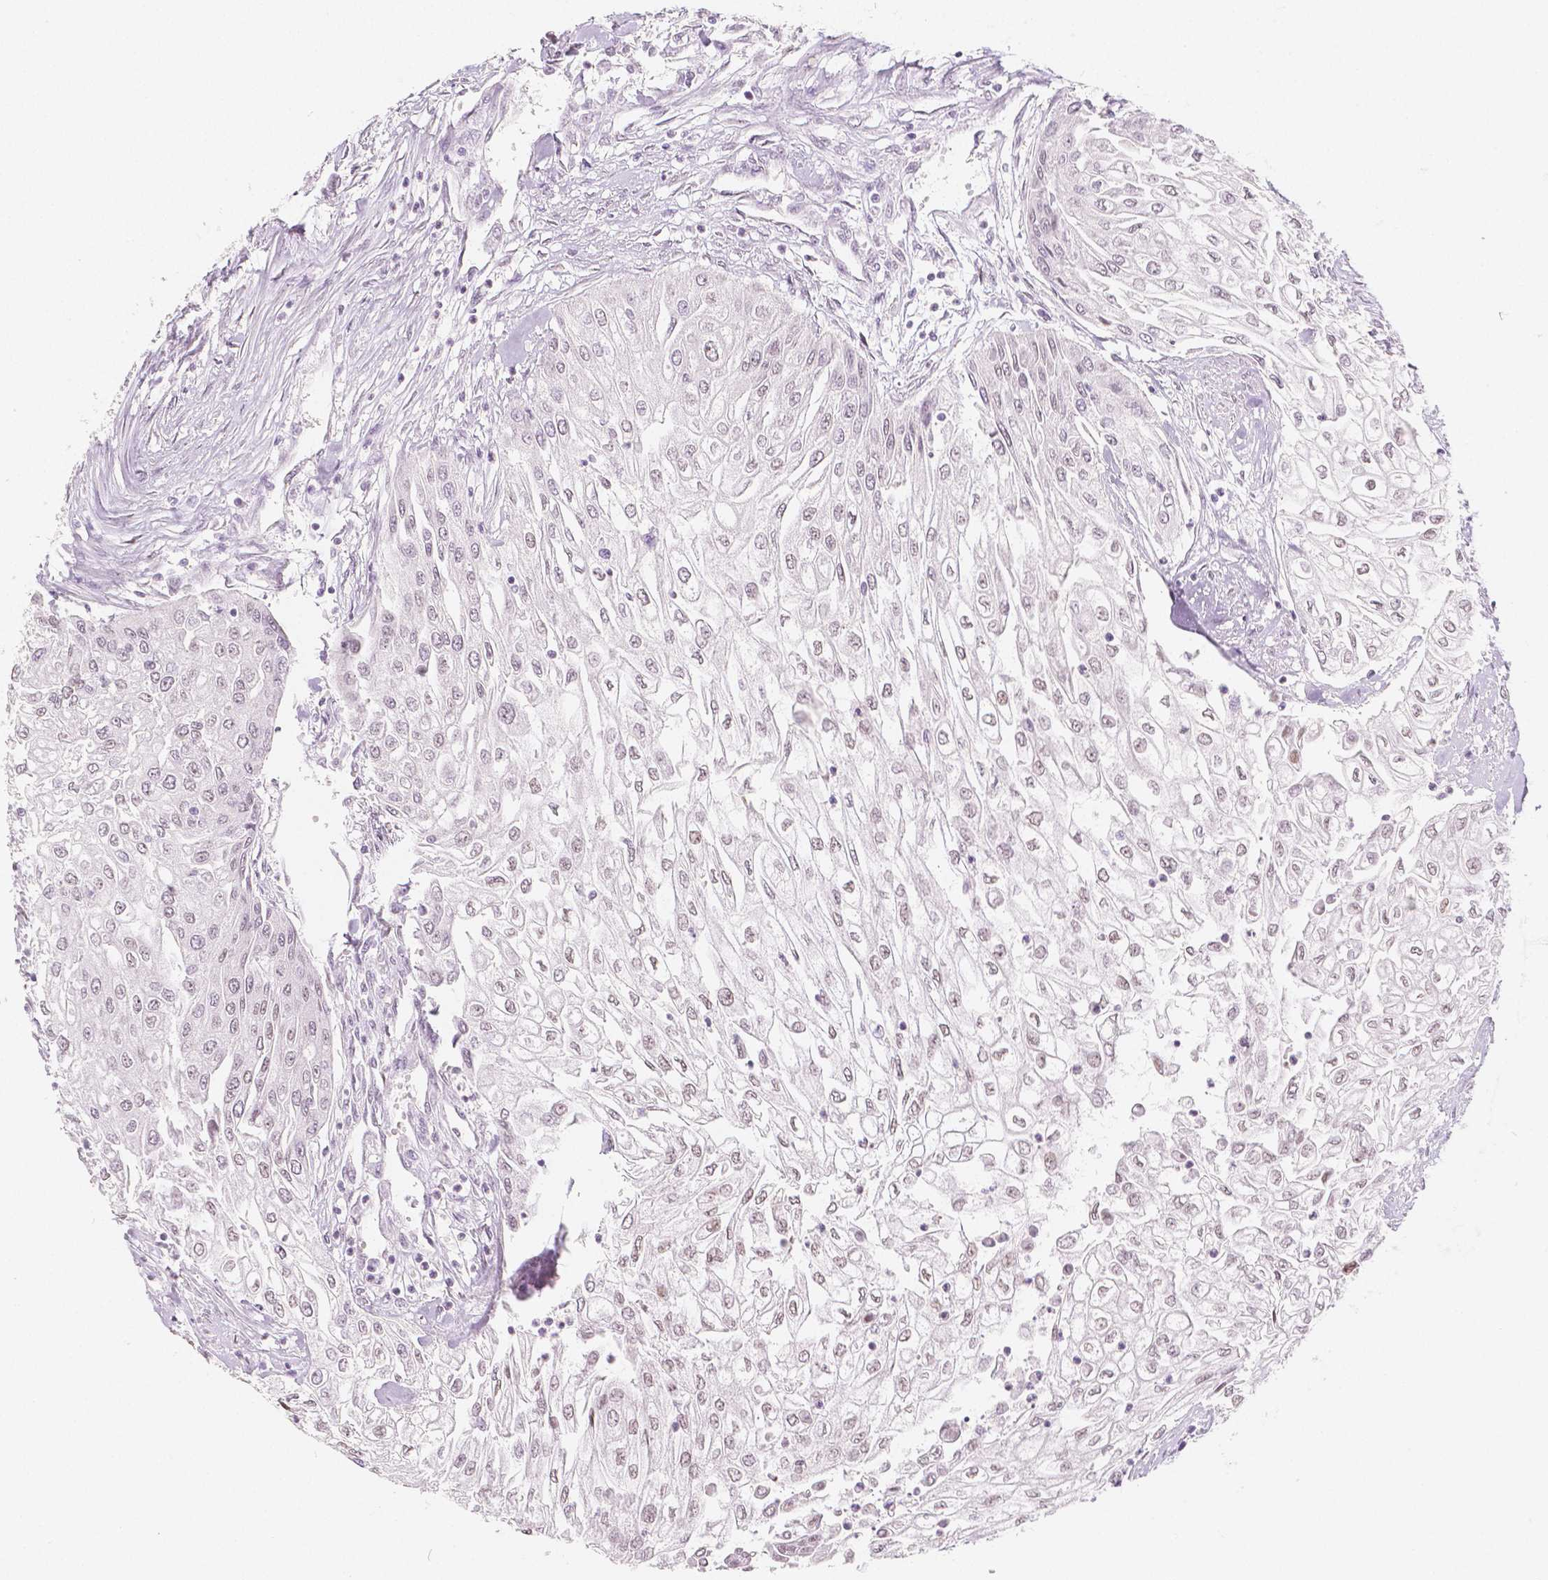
{"staining": {"intensity": "negative", "quantity": "none", "location": "none"}, "tissue": "urothelial cancer", "cell_type": "Tumor cells", "image_type": "cancer", "snomed": [{"axis": "morphology", "description": "Urothelial carcinoma, High grade"}, {"axis": "topography", "description": "Urinary bladder"}], "caption": "High magnification brightfield microscopy of high-grade urothelial carcinoma stained with DAB (3,3'-diaminobenzidine) (brown) and counterstained with hematoxylin (blue): tumor cells show no significant staining.", "gene": "KDM5B", "patient": {"sex": "male", "age": 62}}